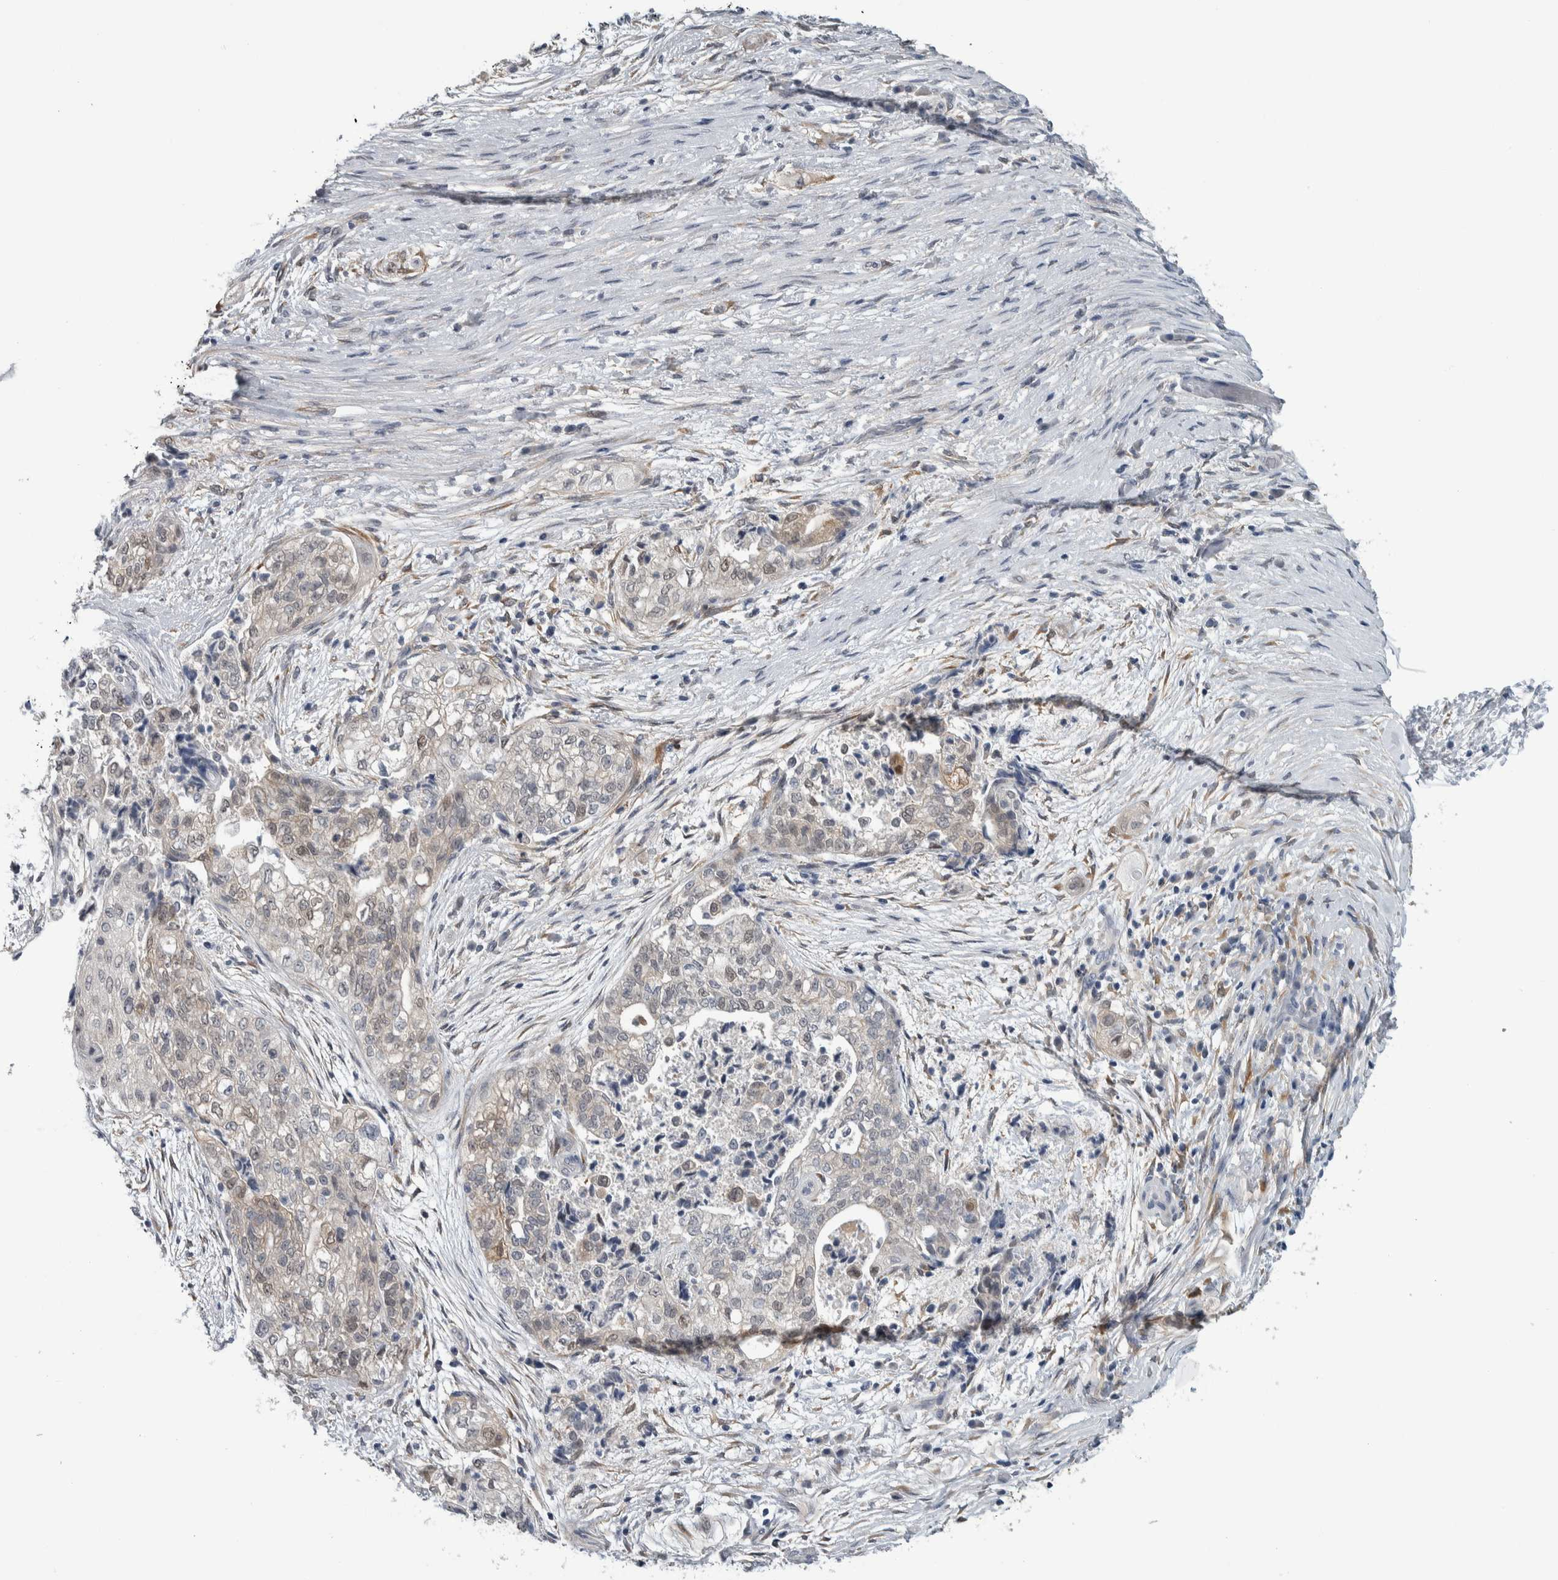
{"staining": {"intensity": "negative", "quantity": "none", "location": "none"}, "tissue": "pancreatic cancer", "cell_type": "Tumor cells", "image_type": "cancer", "snomed": [{"axis": "morphology", "description": "Adenocarcinoma, NOS"}, {"axis": "topography", "description": "Pancreas"}], "caption": "Immunohistochemistry (IHC) micrograph of pancreatic cancer stained for a protein (brown), which demonstrates no expression in tumor cells.", "gene": "COL14A1", "patient": {"sex": "male", "age": 72}}